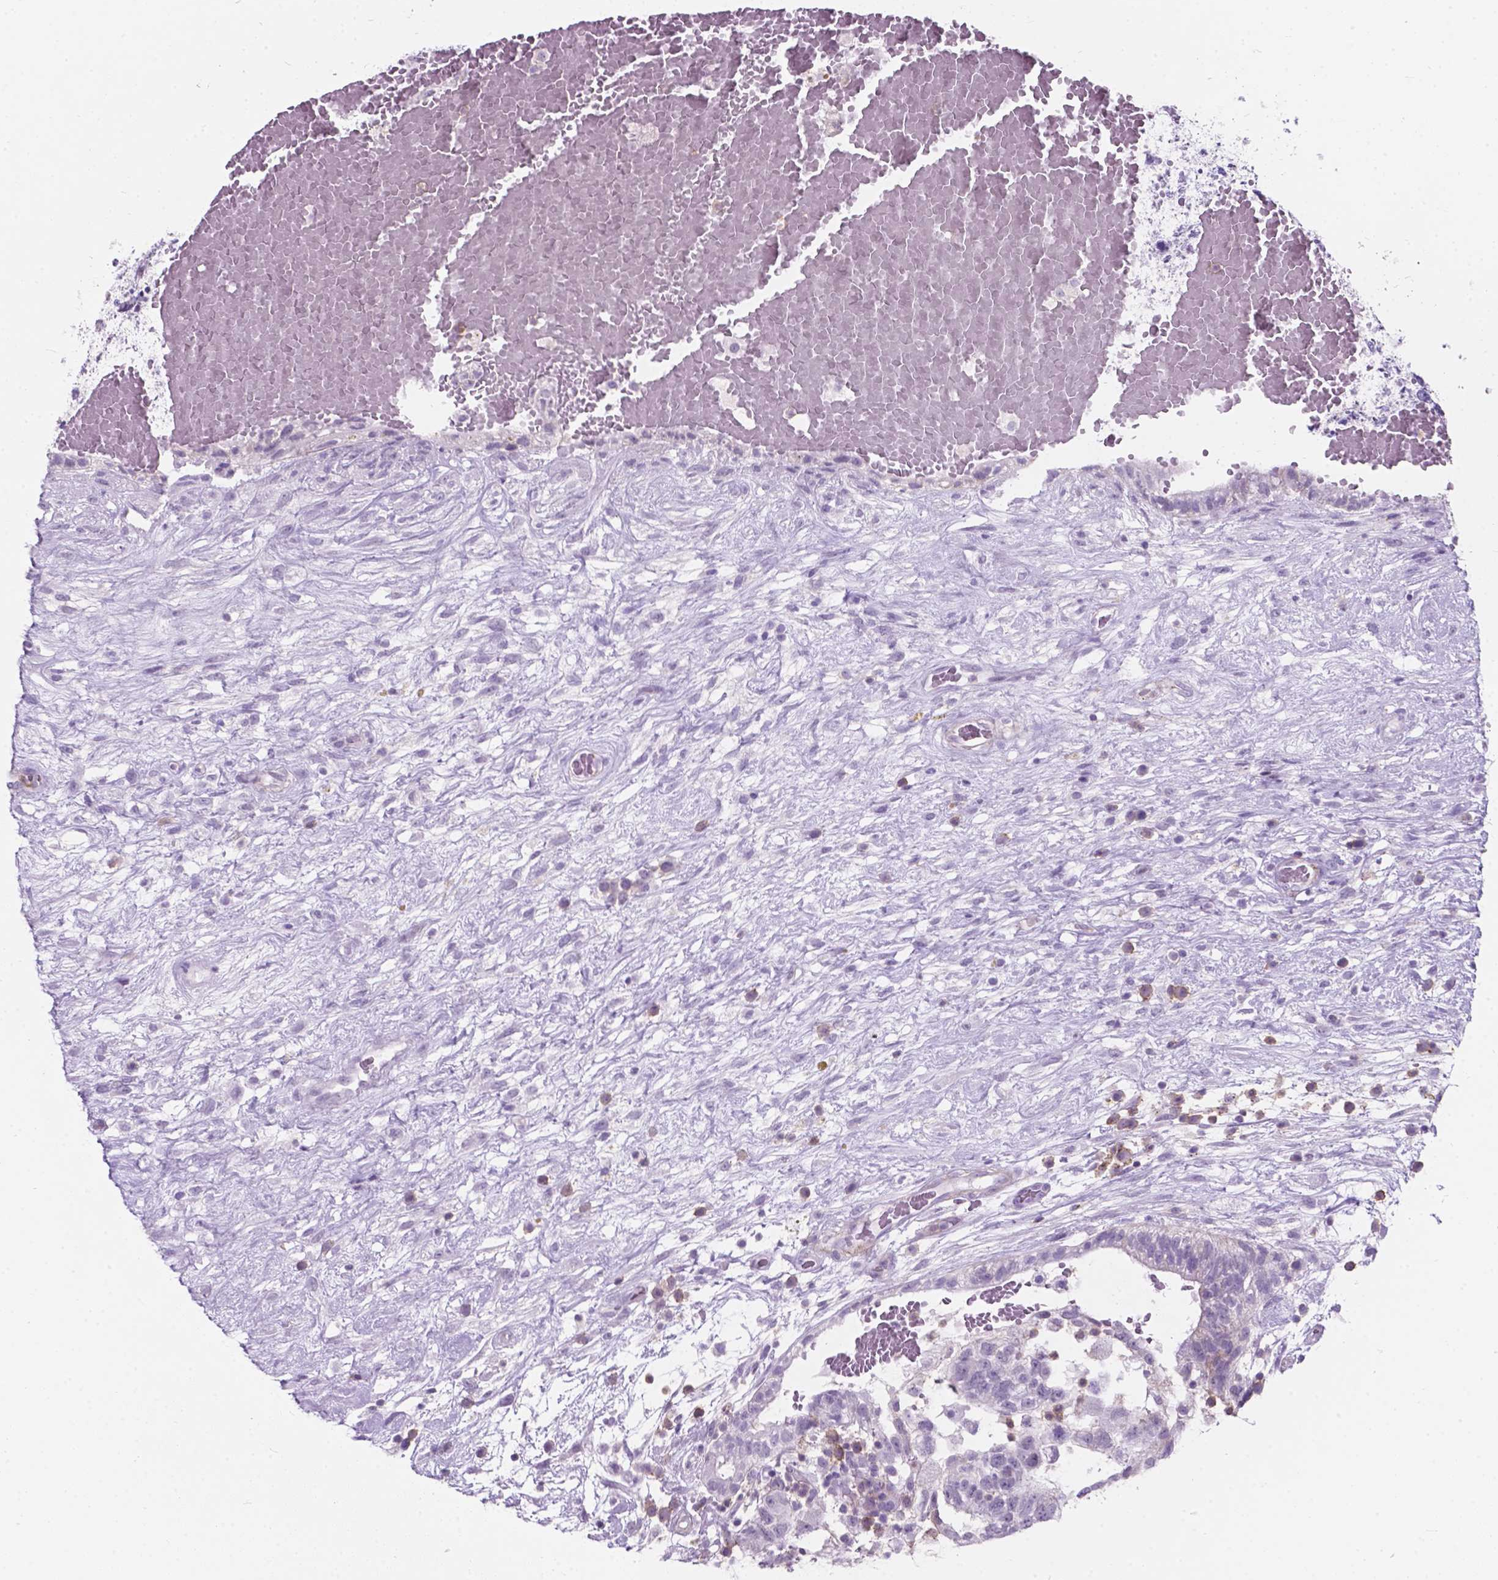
{"staining": {"intensity": "negative", "quantity": "none", "location": "none"}, "tissue": "testis cancer", "cell_type": "Tumor cells", "image_type": "cancer", "snomed": [{"axis": "morphology", "description": "Normal tissue, NOS"}, {"axis": "morphology", "description": "Carcinoma, Embryonal, NOS"}, {"axis": "topography", "description": "Testis"}], "caption": "A high-resolution photomicrograph shows IHC staining of testis cancer, which displays no significant expression in tumor cells.", "gene": "KIAA0040", "patient": {"sex": "male", "age": 32}}